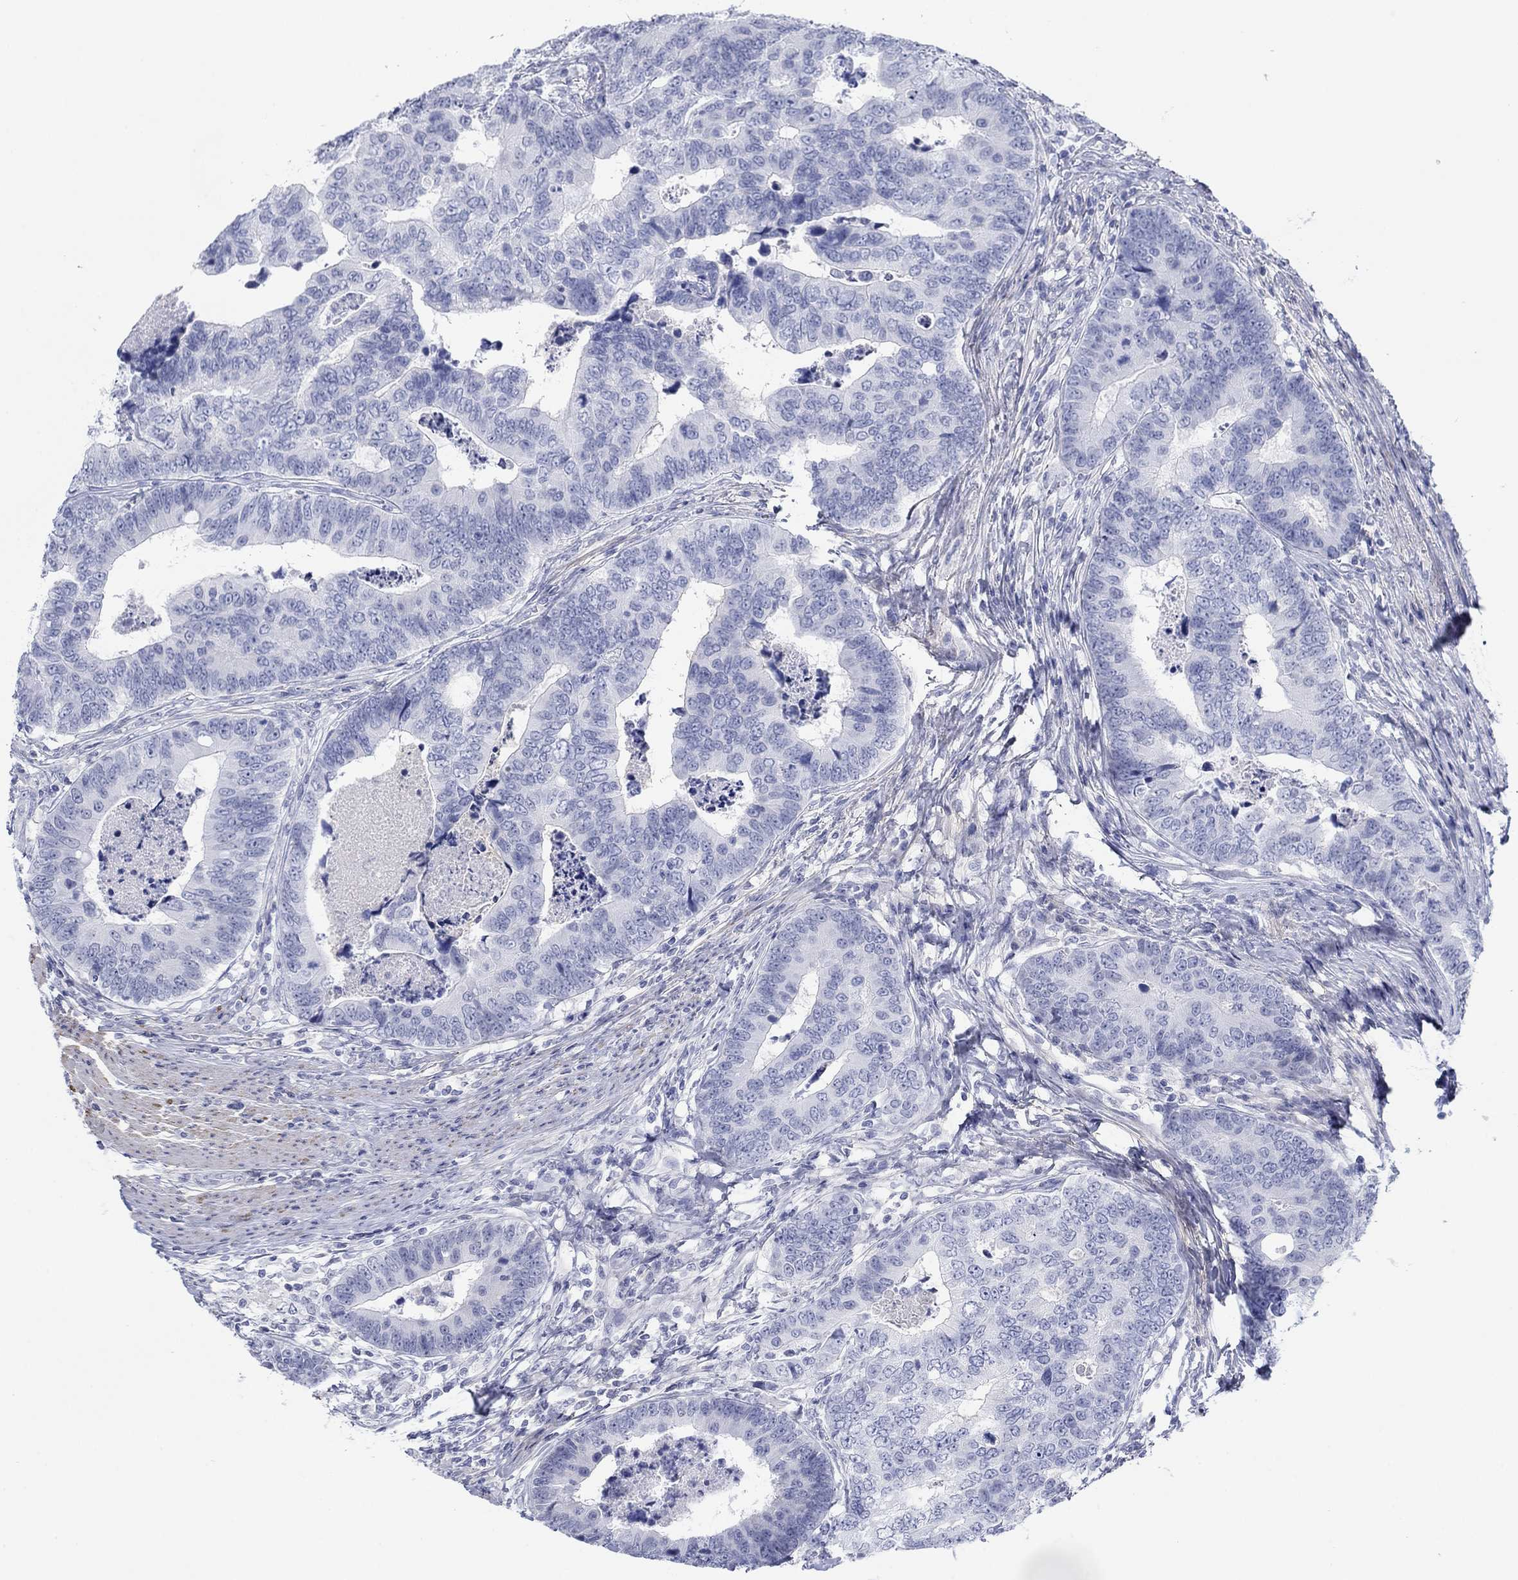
{"staining": {"intensity": "negative", "quantity": "none", "location": "none"}, "tissue": "colorectal cancer", "cell_type": "Tumor cells", "image_type": "cancer", "snomed": [{"axis": "morphology", "description": "Adenocarcinoma, NOS"}, {"axis": "topography", "description": "Colon"}], "caption": "DAB (3,3'-diaminobenzidine) immunohistochemical staining of colorectal cancer shows no significant expression in tumor cells. Nuclei are stained in blue.", "gene": "PDYN", "patient": {"sex": "female", "age": 72}}